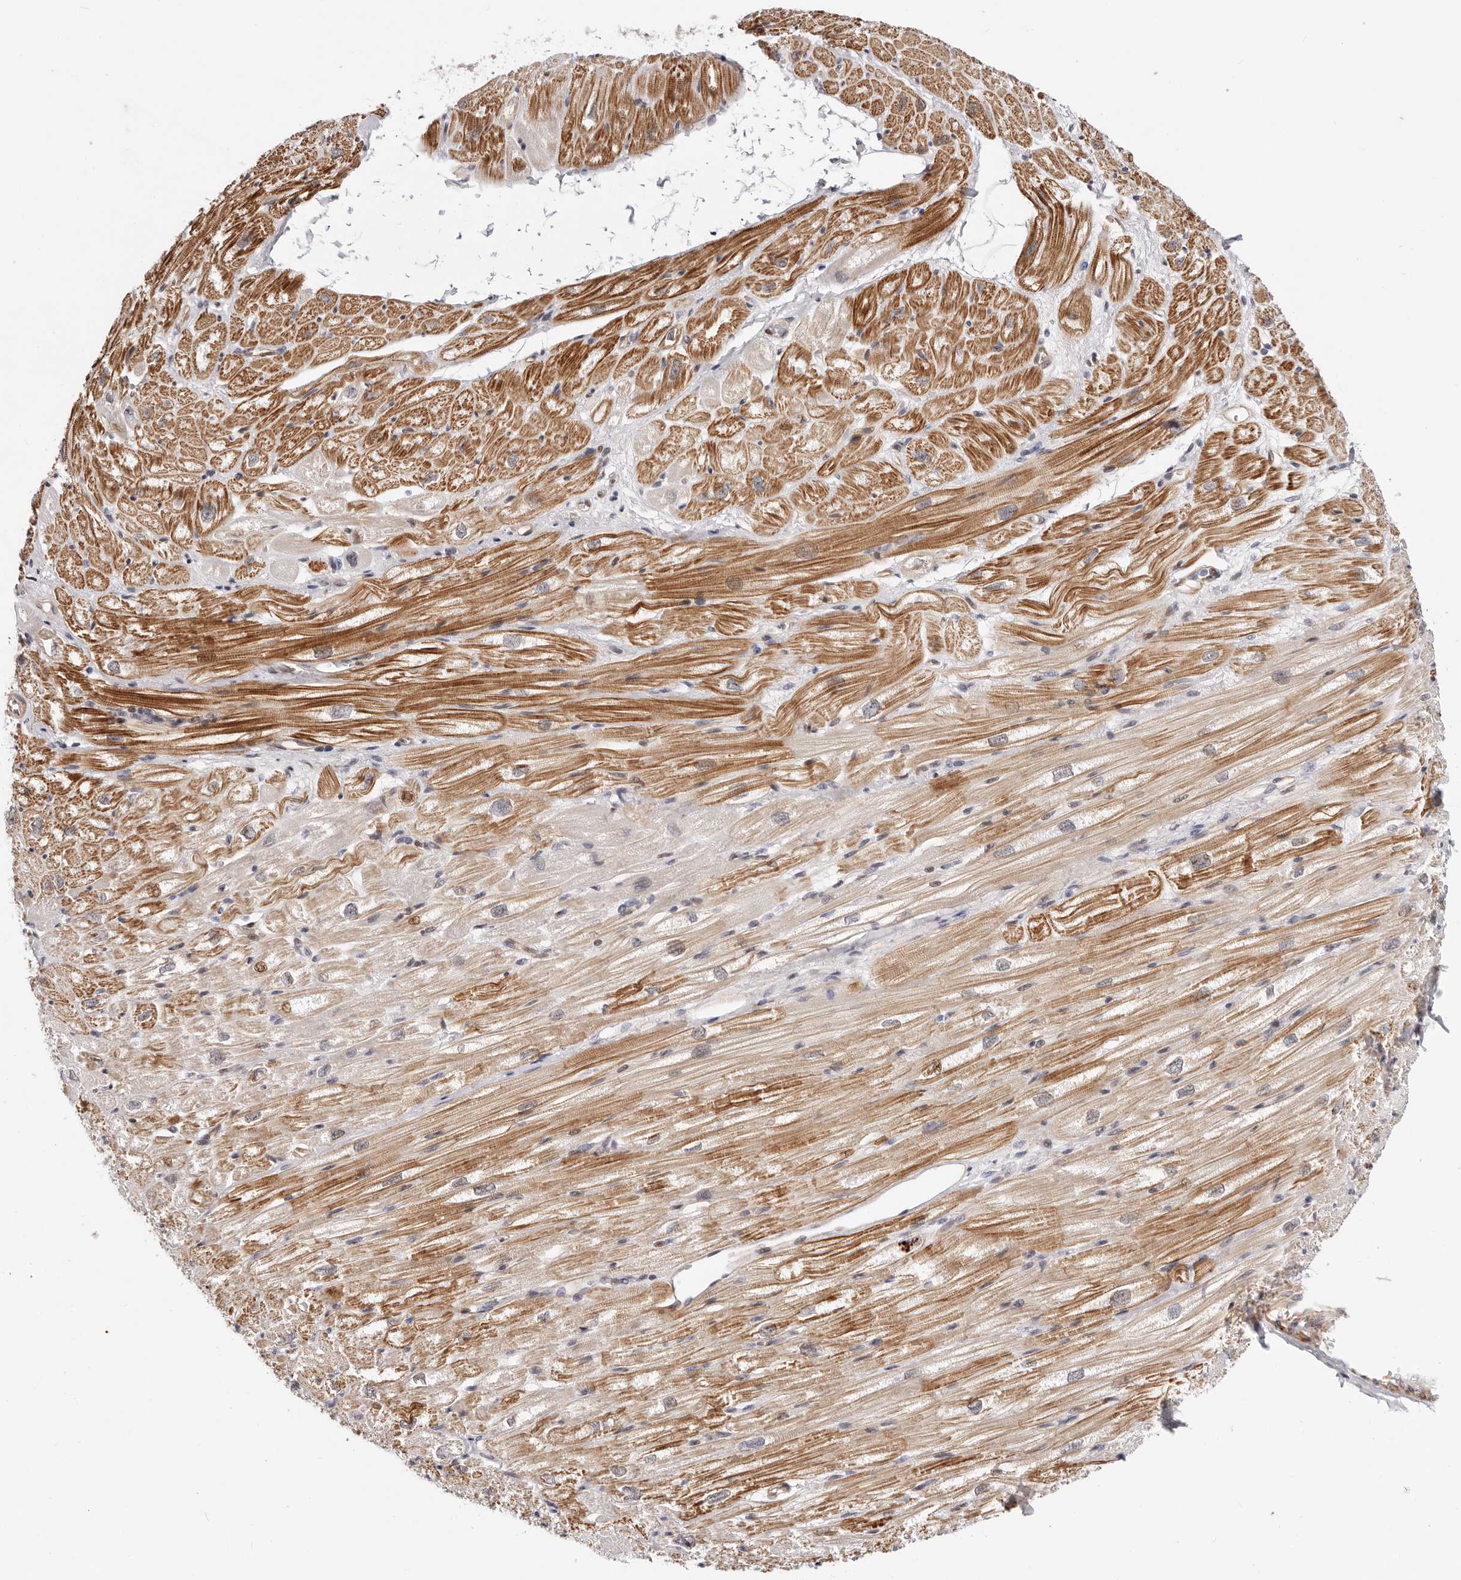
{"staining": {"intensity": "strong", "quantity": "25%-75%", "location": "cytoplasmic/membranous"}, "tissue": "heart muscle", "cell_type": "Cardiomyocytes", "image_type": "normal", "snomed": [{"axis": "morphology", "description": "Normal tissue, NOS"}, {"axis": "topography", "description": "Heart"}], "caption": "A histopathology image of heart muscle stained for a protein displays strong cytoplasmic/membranous brown staining in cardiomyocytes. Immunohistochemistry stains the protein in brown and the nuclei are stained blue.", "gene": "EPHX3", "patient": {"sex": "male", "age": 50}}